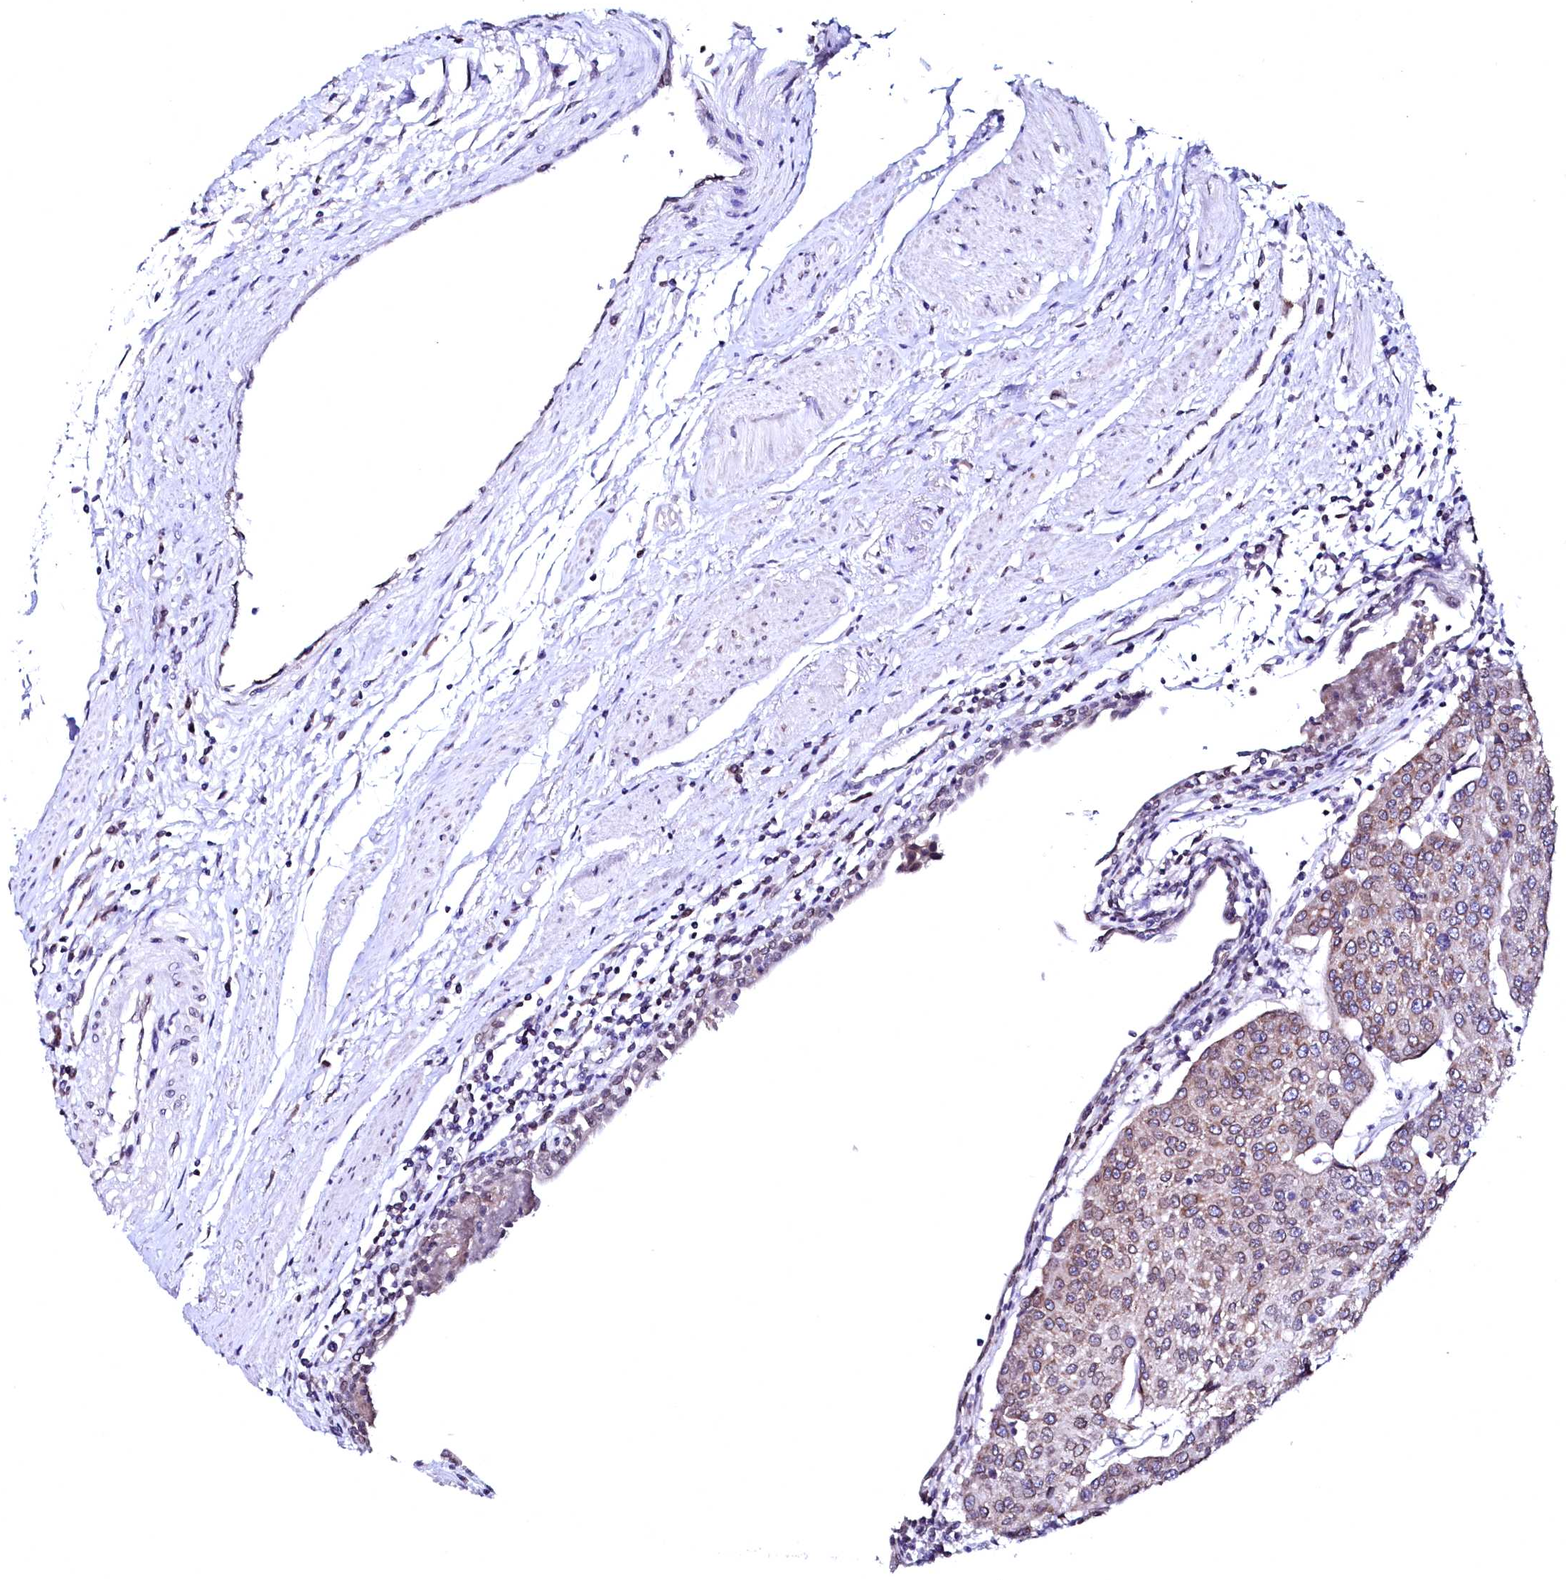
{"staining": {"intensity": "weak", "quantity": ">75%", "location": "cytoplasmic/membranous"}, "tissue": "urothelial cancer", "cell_type": "Tumor cells", "image_type": "cancer", "snomed": [{"axis": "morphology", "description": "Urothelial carcinoma, High grade"}, {"axis": "topography", "description": "Urinary bladder"}], "caption": "A low amount of weak cytoplasmic/membranous positivity is identified in about >75% of tumor cells in urothelial cancer tissue.", "gene": "HAND1", "patient": {"sex": "female", "age": 85}}